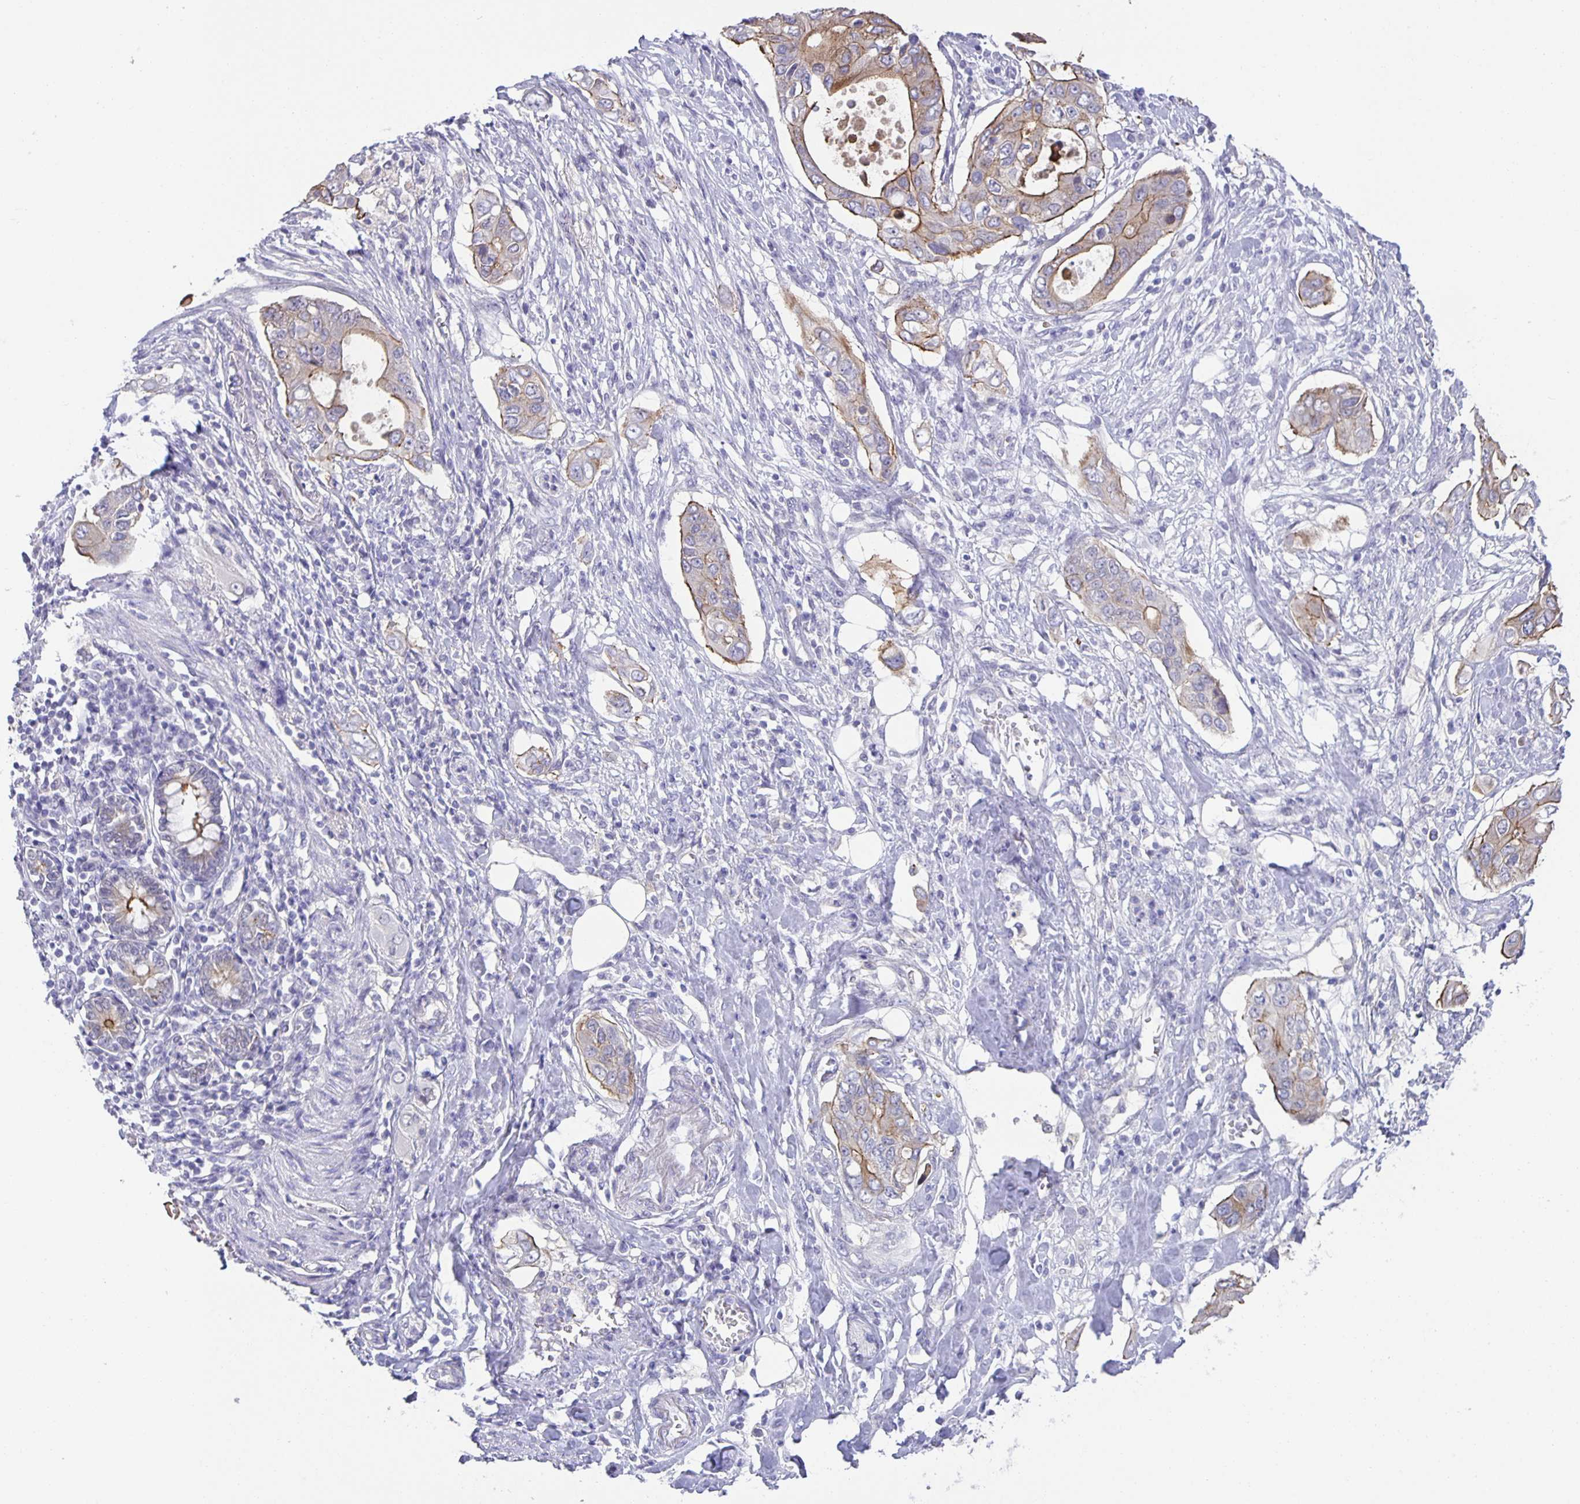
{"staining": {"intensity": "moderate", "quantity": ">75%", "location": "cytoplasmic/membranous"}, "tissue": "pancreatic cancer", "cell_type": "Tumor cells", "image_type": "cancer", "snomed": [{"axis": "morphology", "description": "Adenocarcinoma, NOS"}, {"axis": "topography", "description": "Pancreas"}], "caption": "Pancreatic cancer stained for a protein (brown) demonstrates moderate cytoplasmic/membranous positive expression in about >75% of tumor cells.", "gene": "PTPN3", "patient": {"sex": "female", "age": 63}}